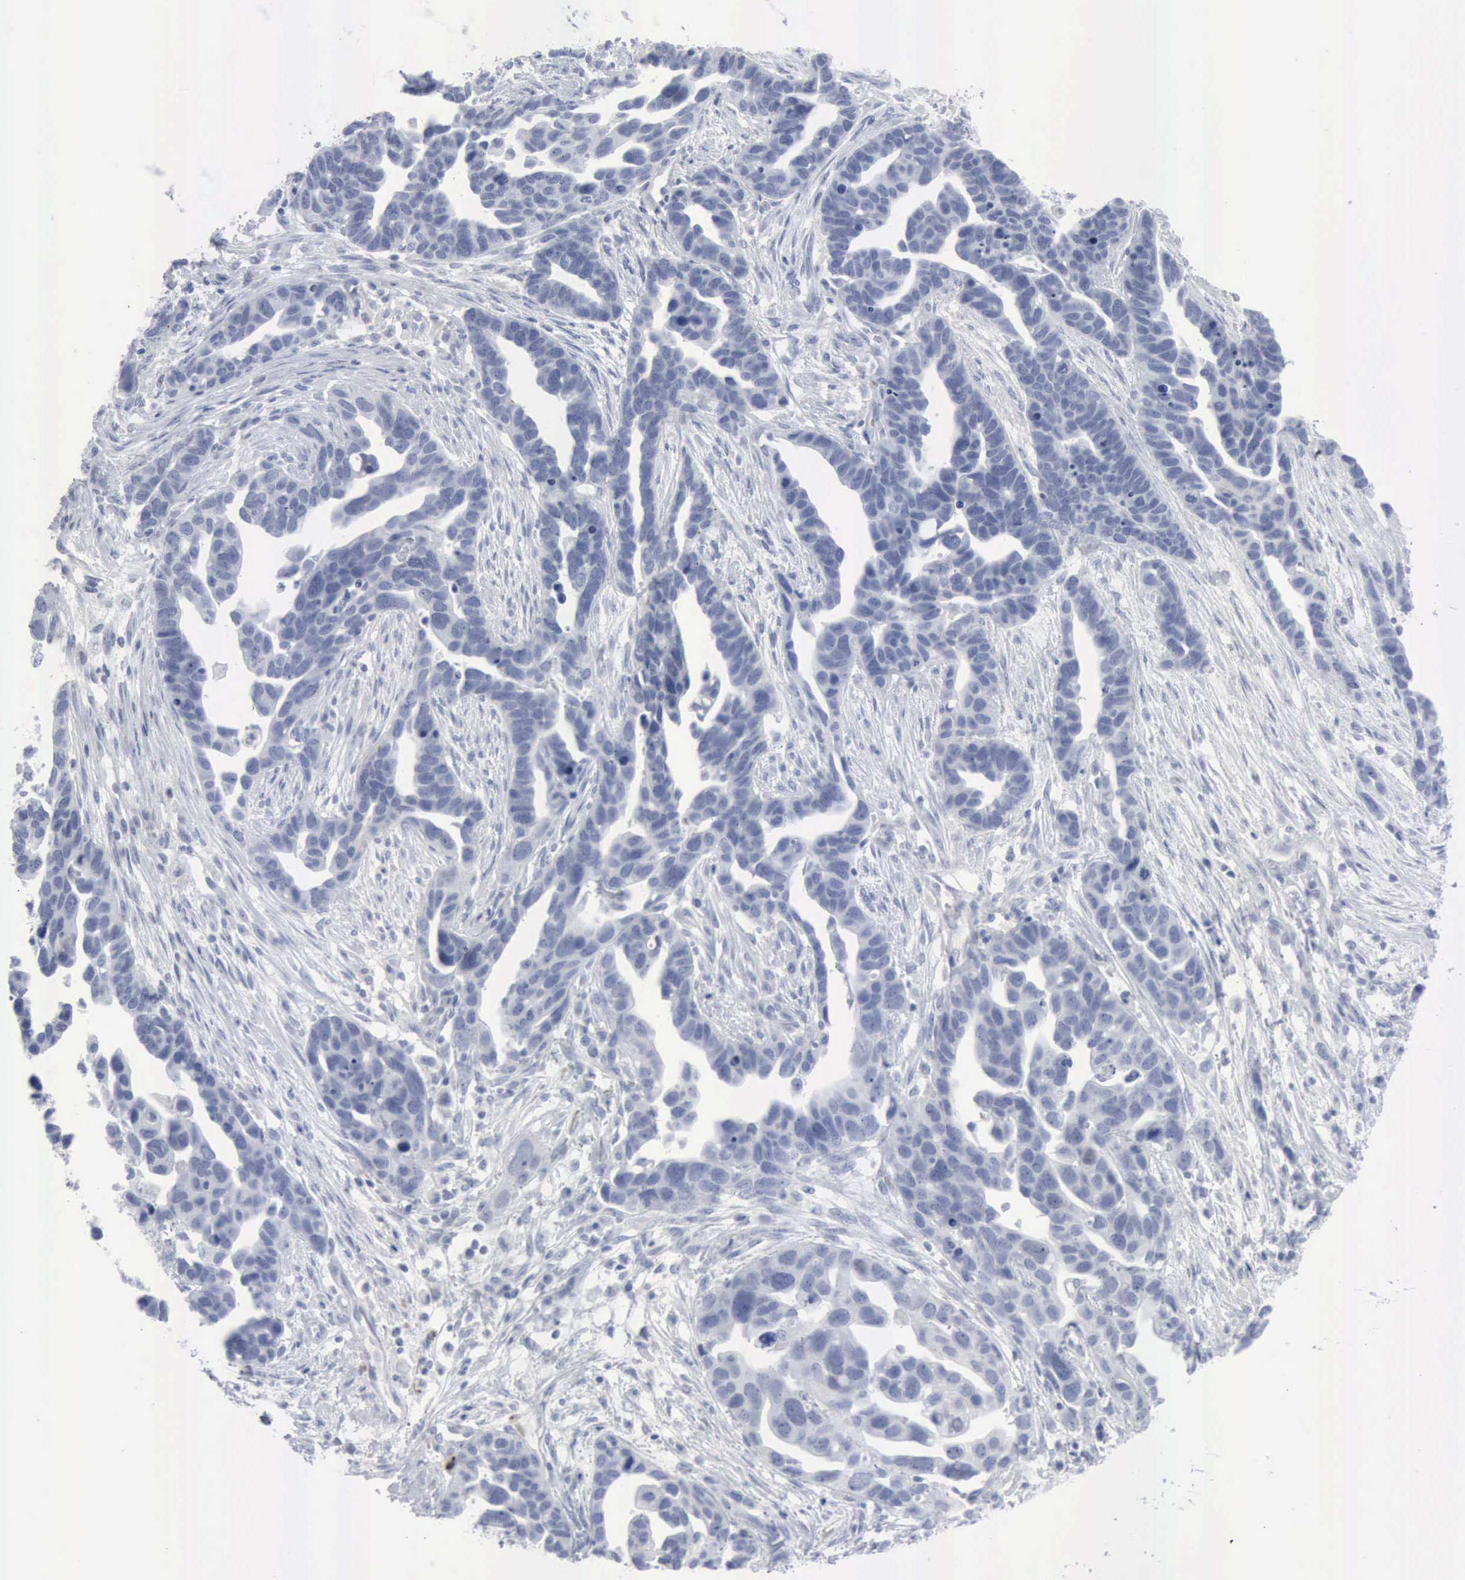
{"staining": {"intensity": "negative", "quantity": "none", "location": "none"}, "tissue": "ovarian cancer", "cell_type": "Tumor cells", "image_type": "cancer", "snomed": [{"axis": "morphology", "description": "Cystadenocarcinoma, serous, NOS"}, {"axis": "topography", "description": "Ovary"}], "caption": "Immunohistochemistry histopathology image of neoplastic tissue: human ovarian serous cystadenocarcinoma stained with DAB shows no significant protein positivity in tumor cells.", "gene": "GLA", "patient": {"sex": "female", "age": 54}}